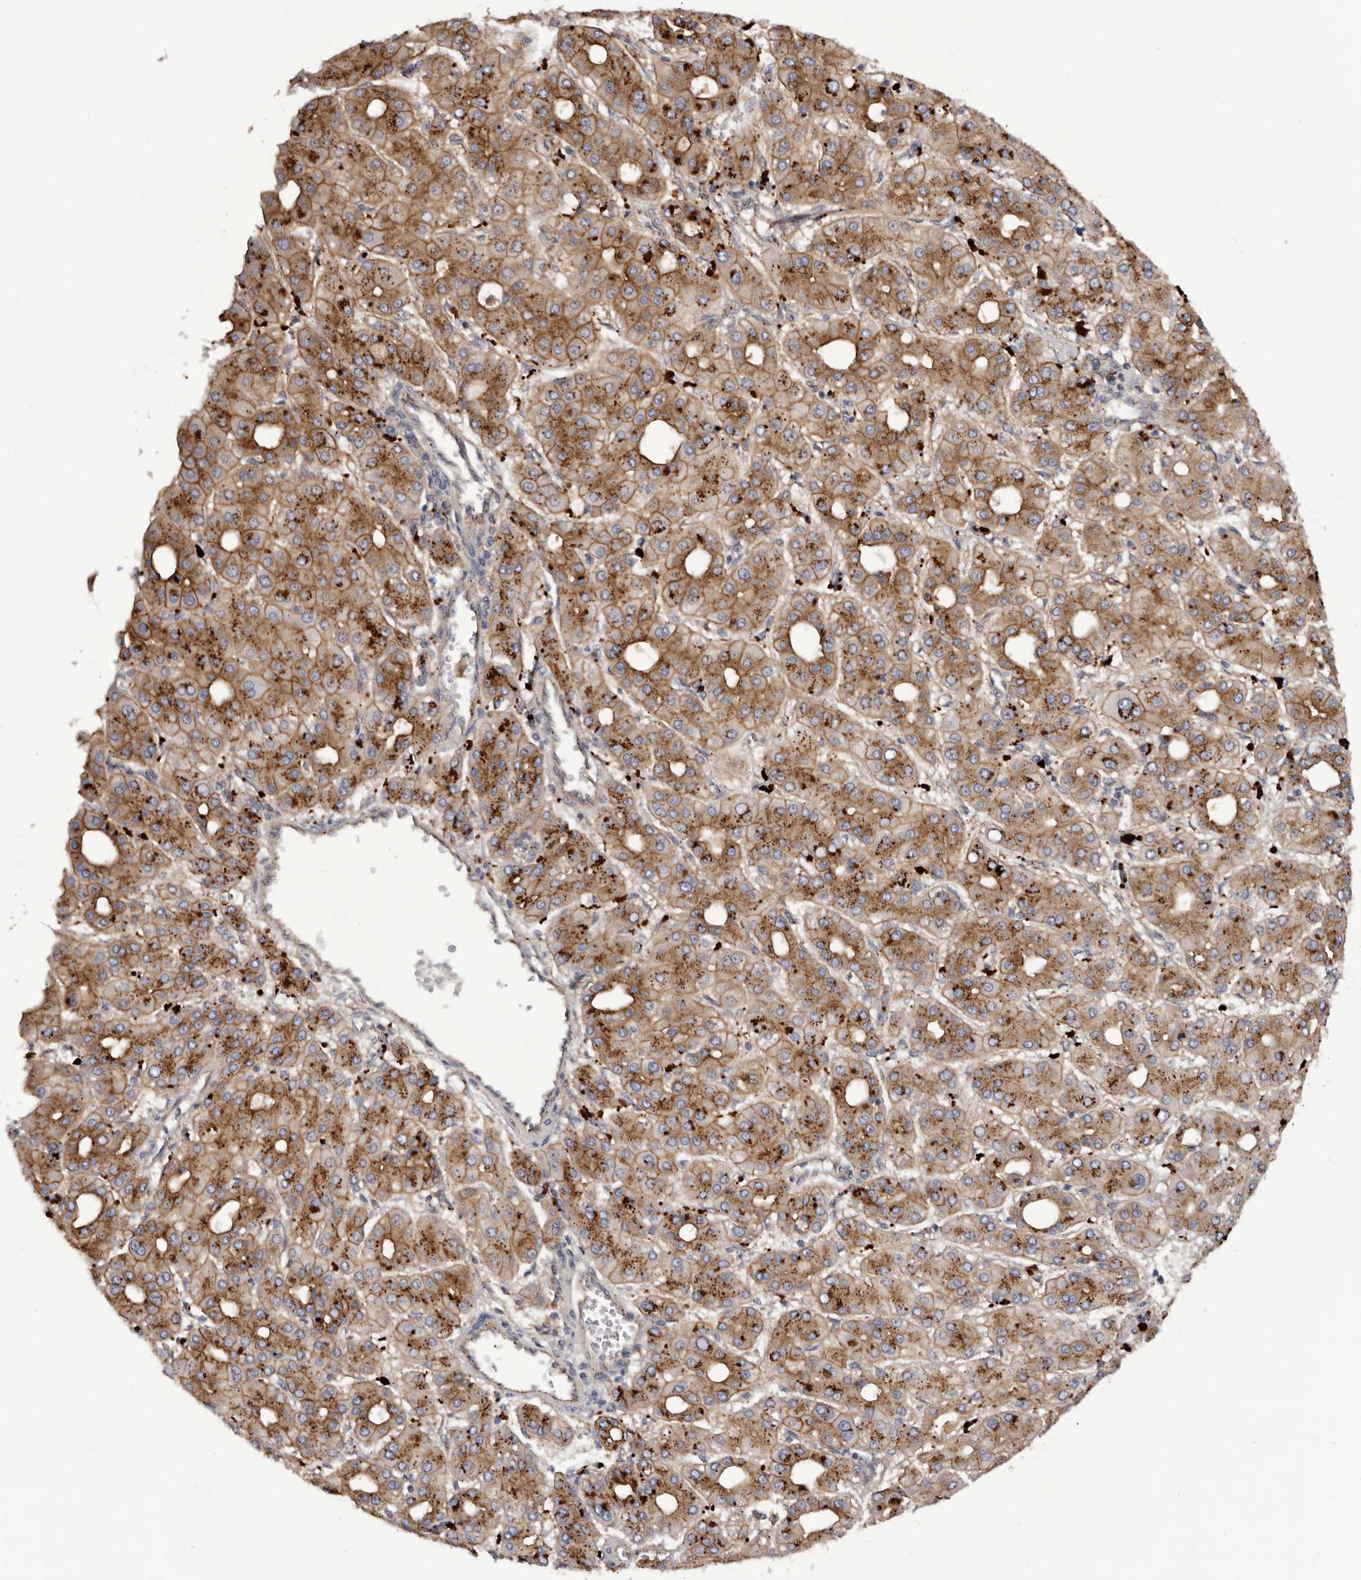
{"staining": {"intensity": "moderate", "quantity": ">75%", "location": "cytoplasmic/membranous"}, "tissue": "liver cancer", "cell_type": "Tumor cells", "image_type": "cancer", "snomed": [{"axis": "morphology", "description": "Carcinoma, Hepatocellular, NOS"}, {"axis": "topography", "description": "Liver"}], "caption": "Approximately >75% of tumor cells in human liver hepatocellular carcinoma show moderate cytoplasmic/membranous protein positivity as visualized by brown immunohistochemical staining.", "gene": "INKA2", "patient": {"sex": "male", "age": 65}}